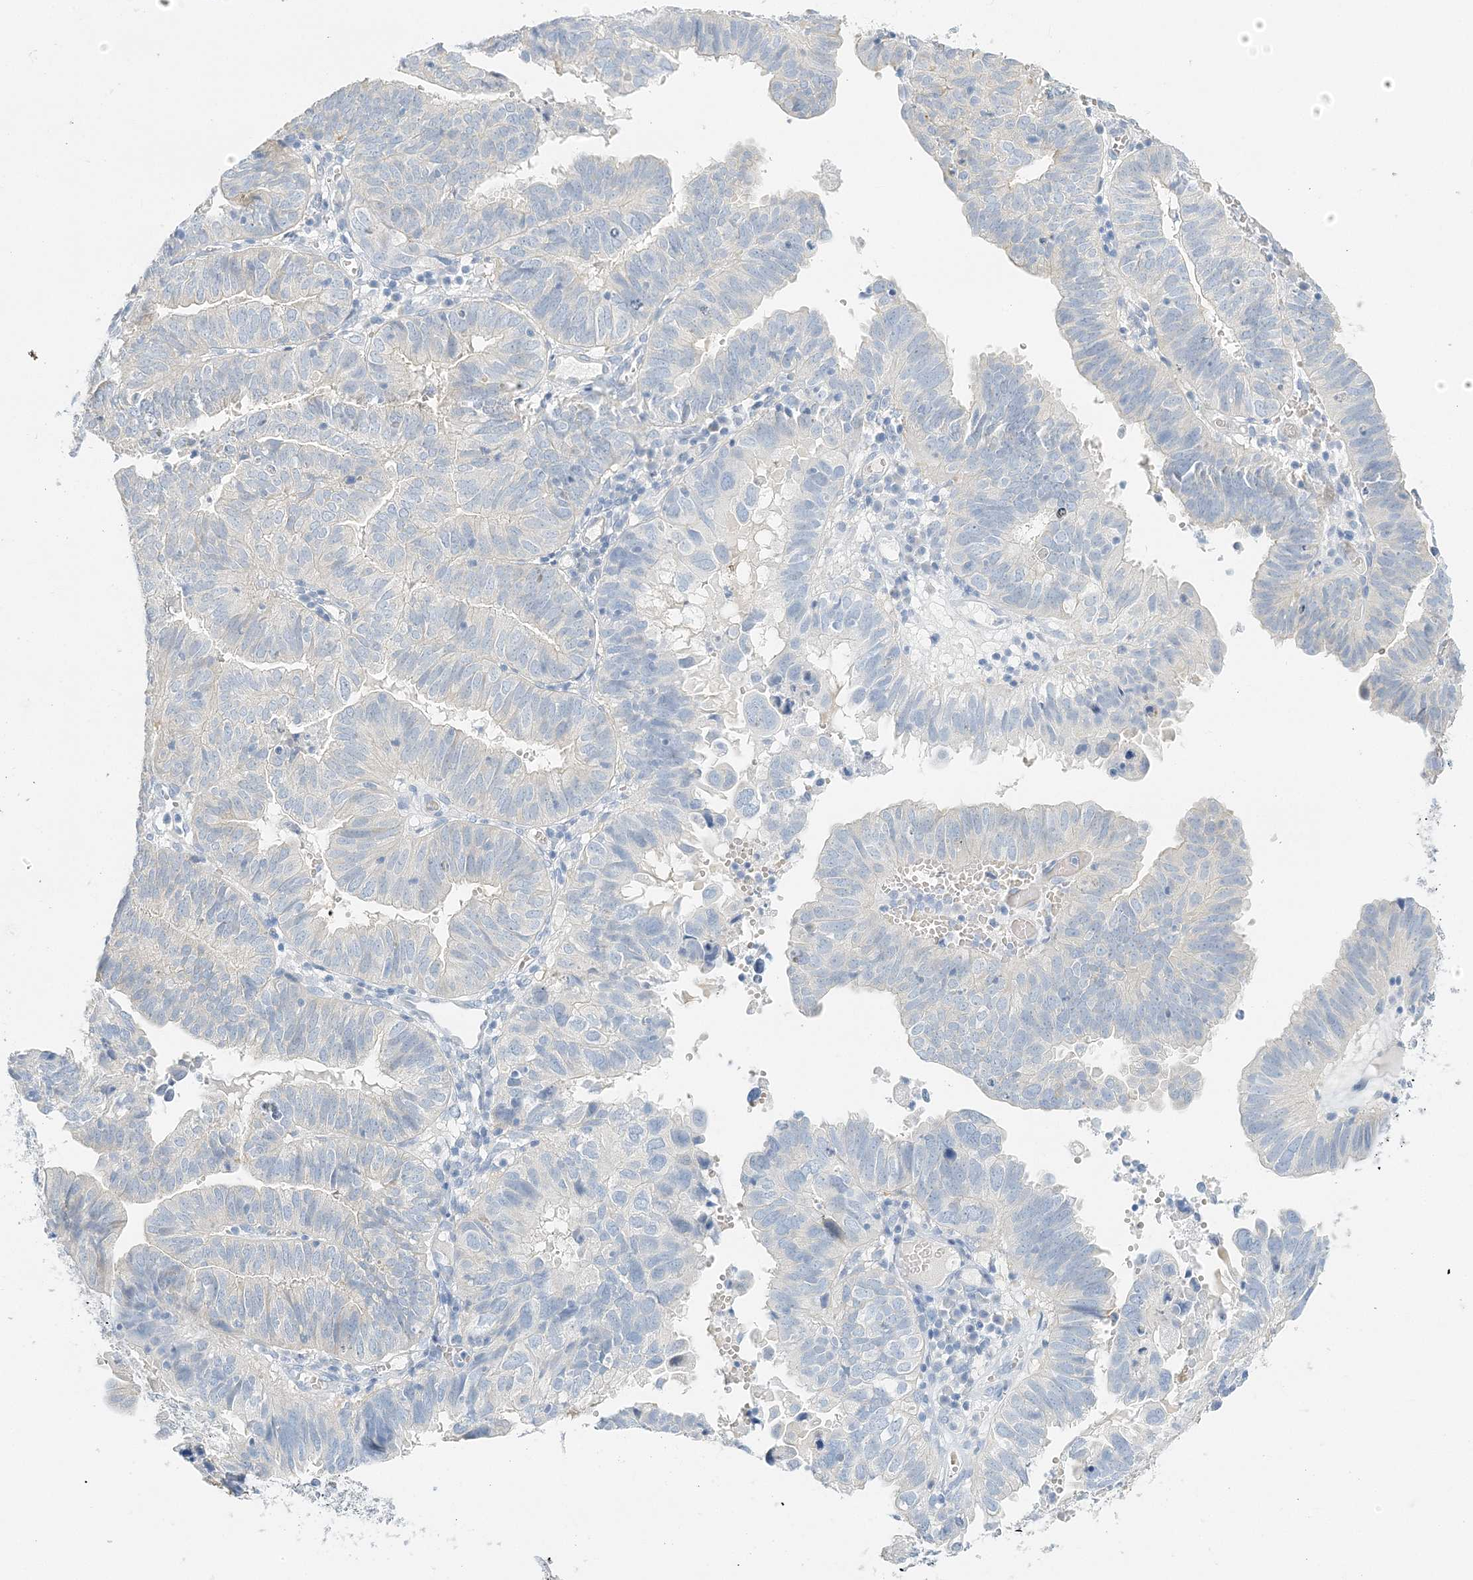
{"staining": {"intensity": "negative", "quantity": "none", "location": "none"}, "tissue": "endometrial cancer", "cell_type": "Tumor cells", "image_type": "cancer", "snomed": [{"axis": "morphology", "description": "Adenocarcinoma, NOS"}, {"axis": "topography", "description": "Uterus"}], "caption": "High magnification brightfield microscopy of adenocarcinoma (endometrial) stained with DAB (3,3'-diaminobenzidine) (brown) and counterstained with hematoxylin (blue): tumor cells show no significant positivity.", "gene": "VILL", "patient": {"sex": "female", "age": 77}}